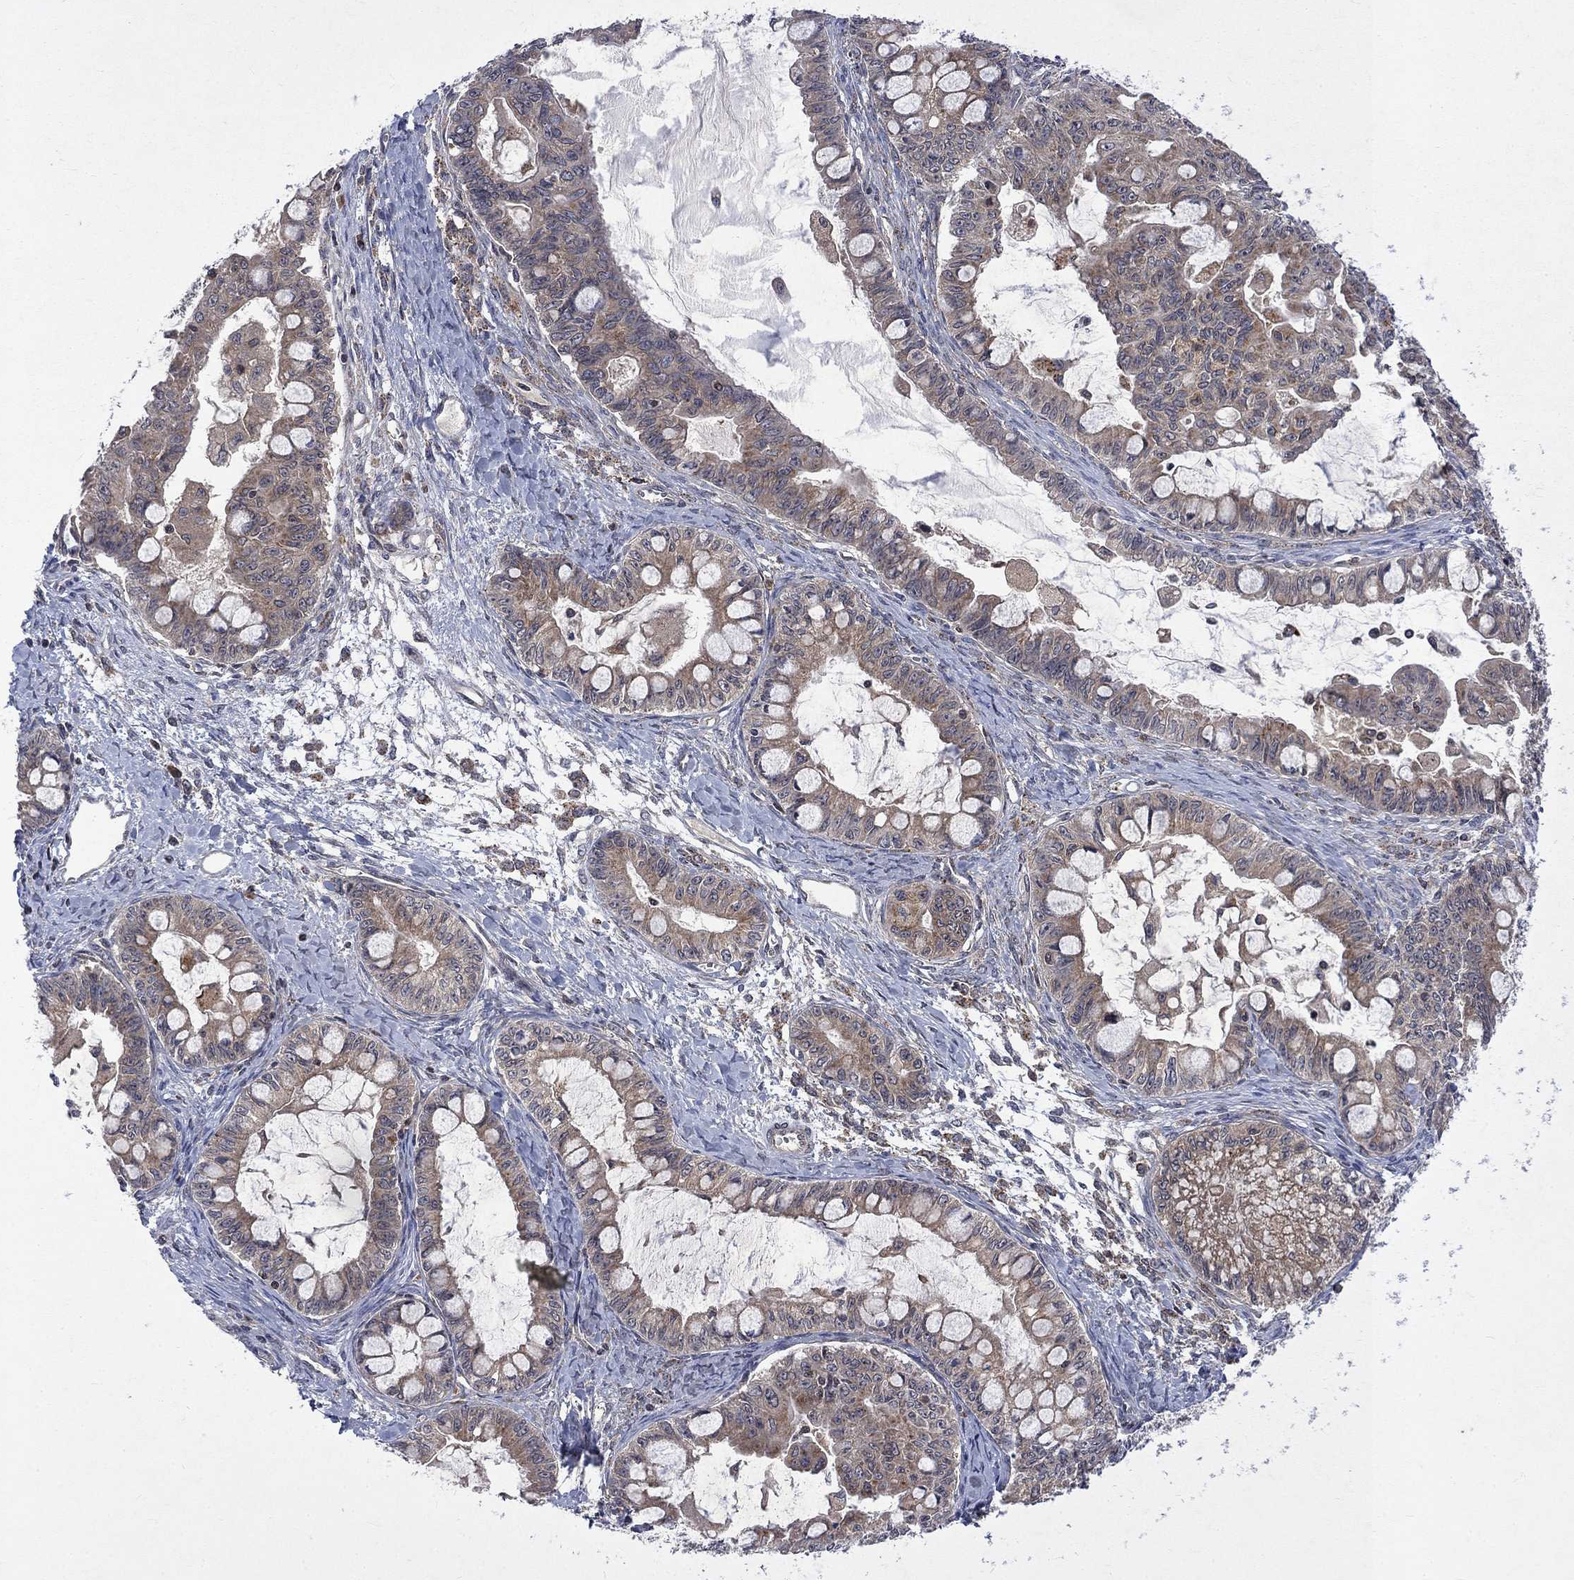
{"staining": {"intensity": "weak", "quantity": "25%-75%", "location": "cytoplasmic/membranous"}, "tissue": "ovarian cancer", "cell_type": "Tumor cells", "image_type": "cancer", "snomed": [{"axis": "morphology", "description": "Cystadenocarcinoma, mucinous, NOS"}, {"axis": "topography", "description": "Ovary"}], "caption": "This is an image of immunohistochemistry staining of ovarian cancer, which shows weak staining in the cytoplasmic/membranous of tumor cells.", "gene": "TMEM33", "patient": {"sex": "female", "age": 63}}